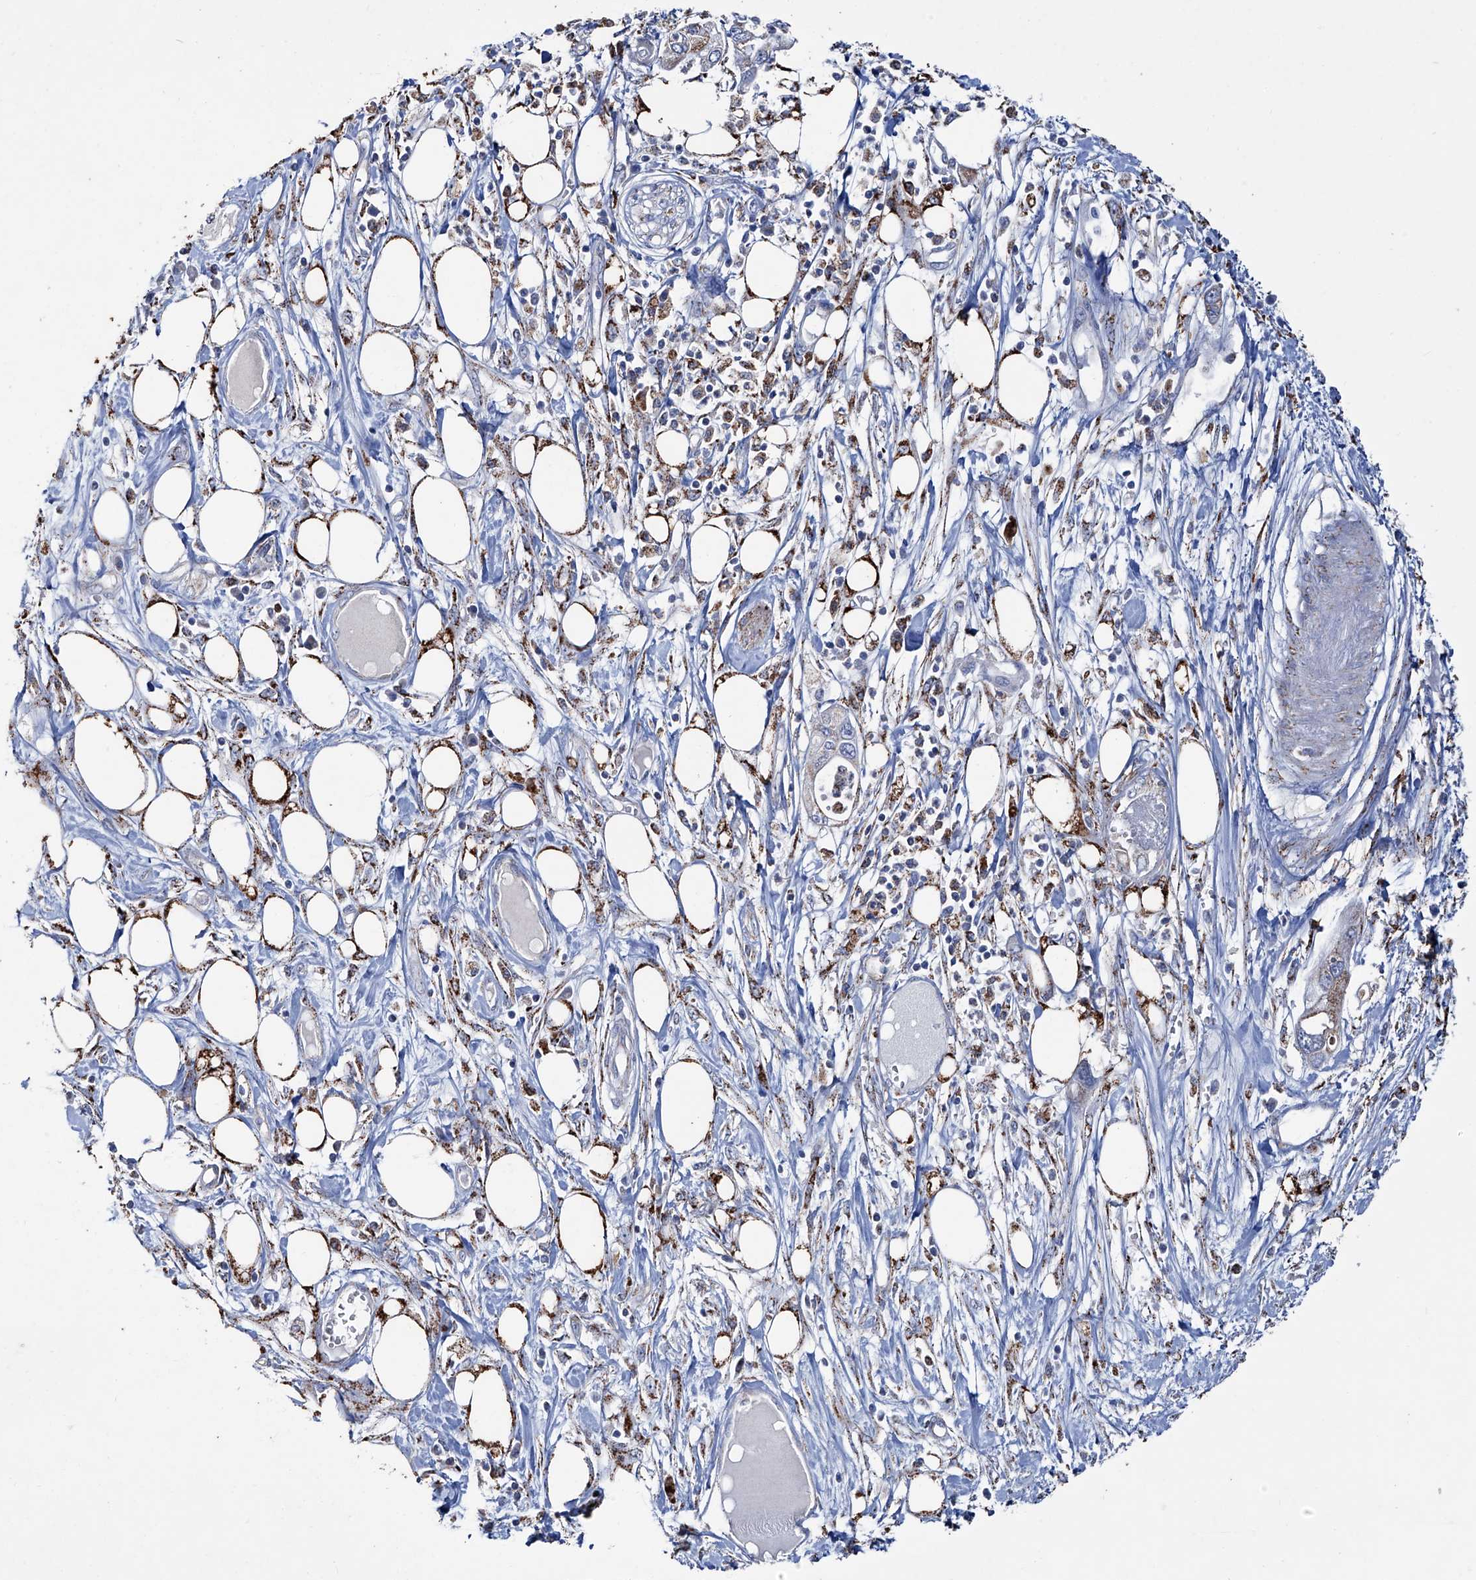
{"staining": {"intensity": "negative", "quantity": "none", "location": "none"}, "tissue": "pancreatic cancer", "cell_type": "Tumor cells", "image_type": "cancer", "snomed": [{"axis": "morphology", "description": "Adenocarcinoma, NOS"}, {"axis": "topography", "description": "Pancreas"}], "caption": "Immunohistochemistry photomicrograph of neoplastic tissue: human pancreatic adenocarcinoma stained with DAB shows no significant protein positivity in tumor cells.", "gene": "NHS", "patient": {"sex": "male", "age": 68}}